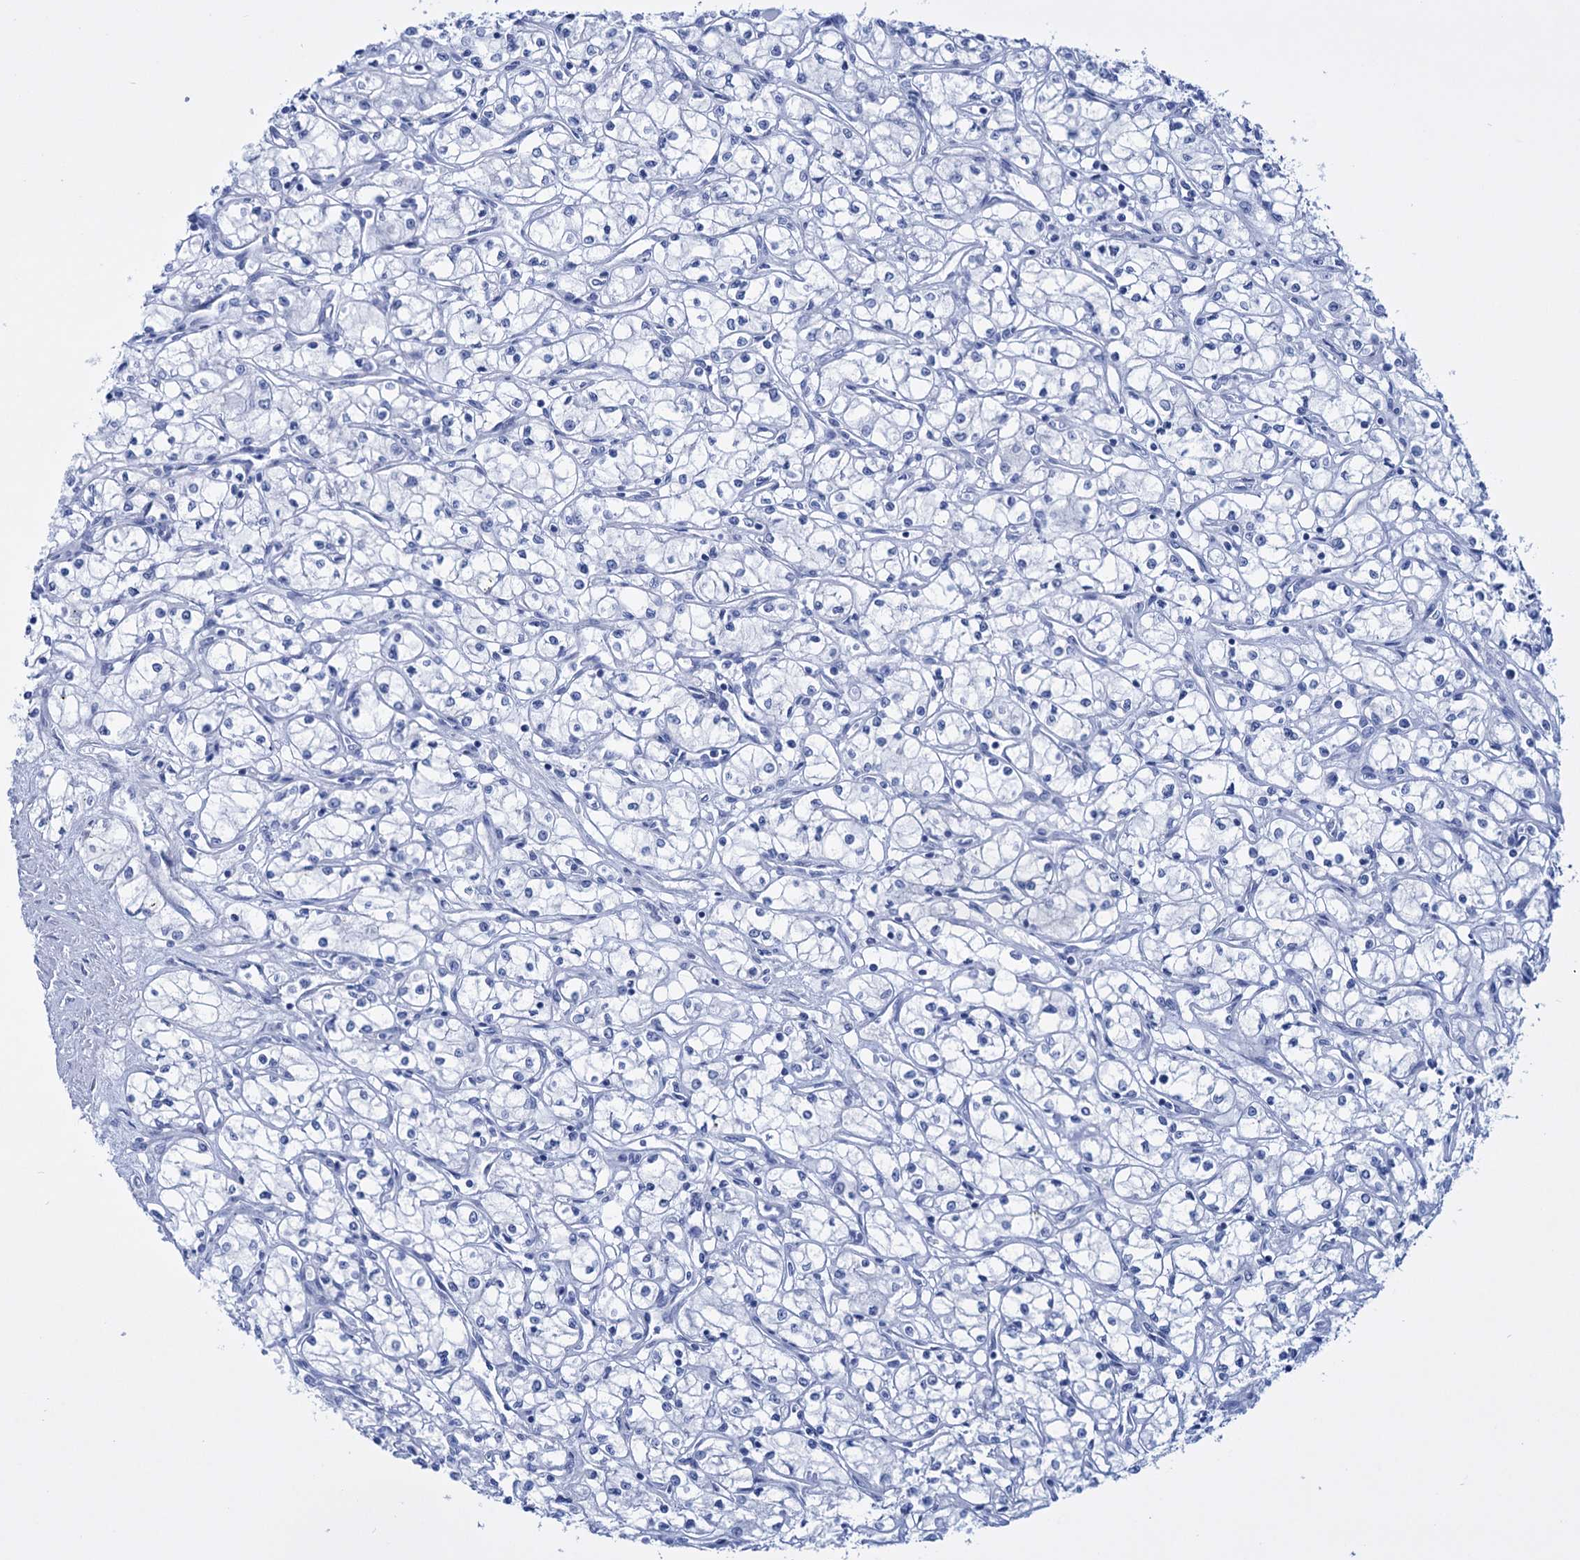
{"staining": {"intensity": "negative", "quantity": "none", "location": "none"}, "tissue": "renal cancer", "cell_type": "Tumor cells", "image_type": "cancer", "snomed": [{"axis": "morphology", "description": "Adenocarcinoma, NOS"}, {"axis": "topography", "description": "Kidney"}], "caption": "Renal adenocarcinoma was stained to show a protein in brown. There is no significant staining in tumor cells. Brightfield microscopy of immunohistochemistry stained with DAB (brown) and hematoxylin (blue), captured at high magnification.", "gene": "FBXW12", "patient": {"sex": "male", "age": 59}}